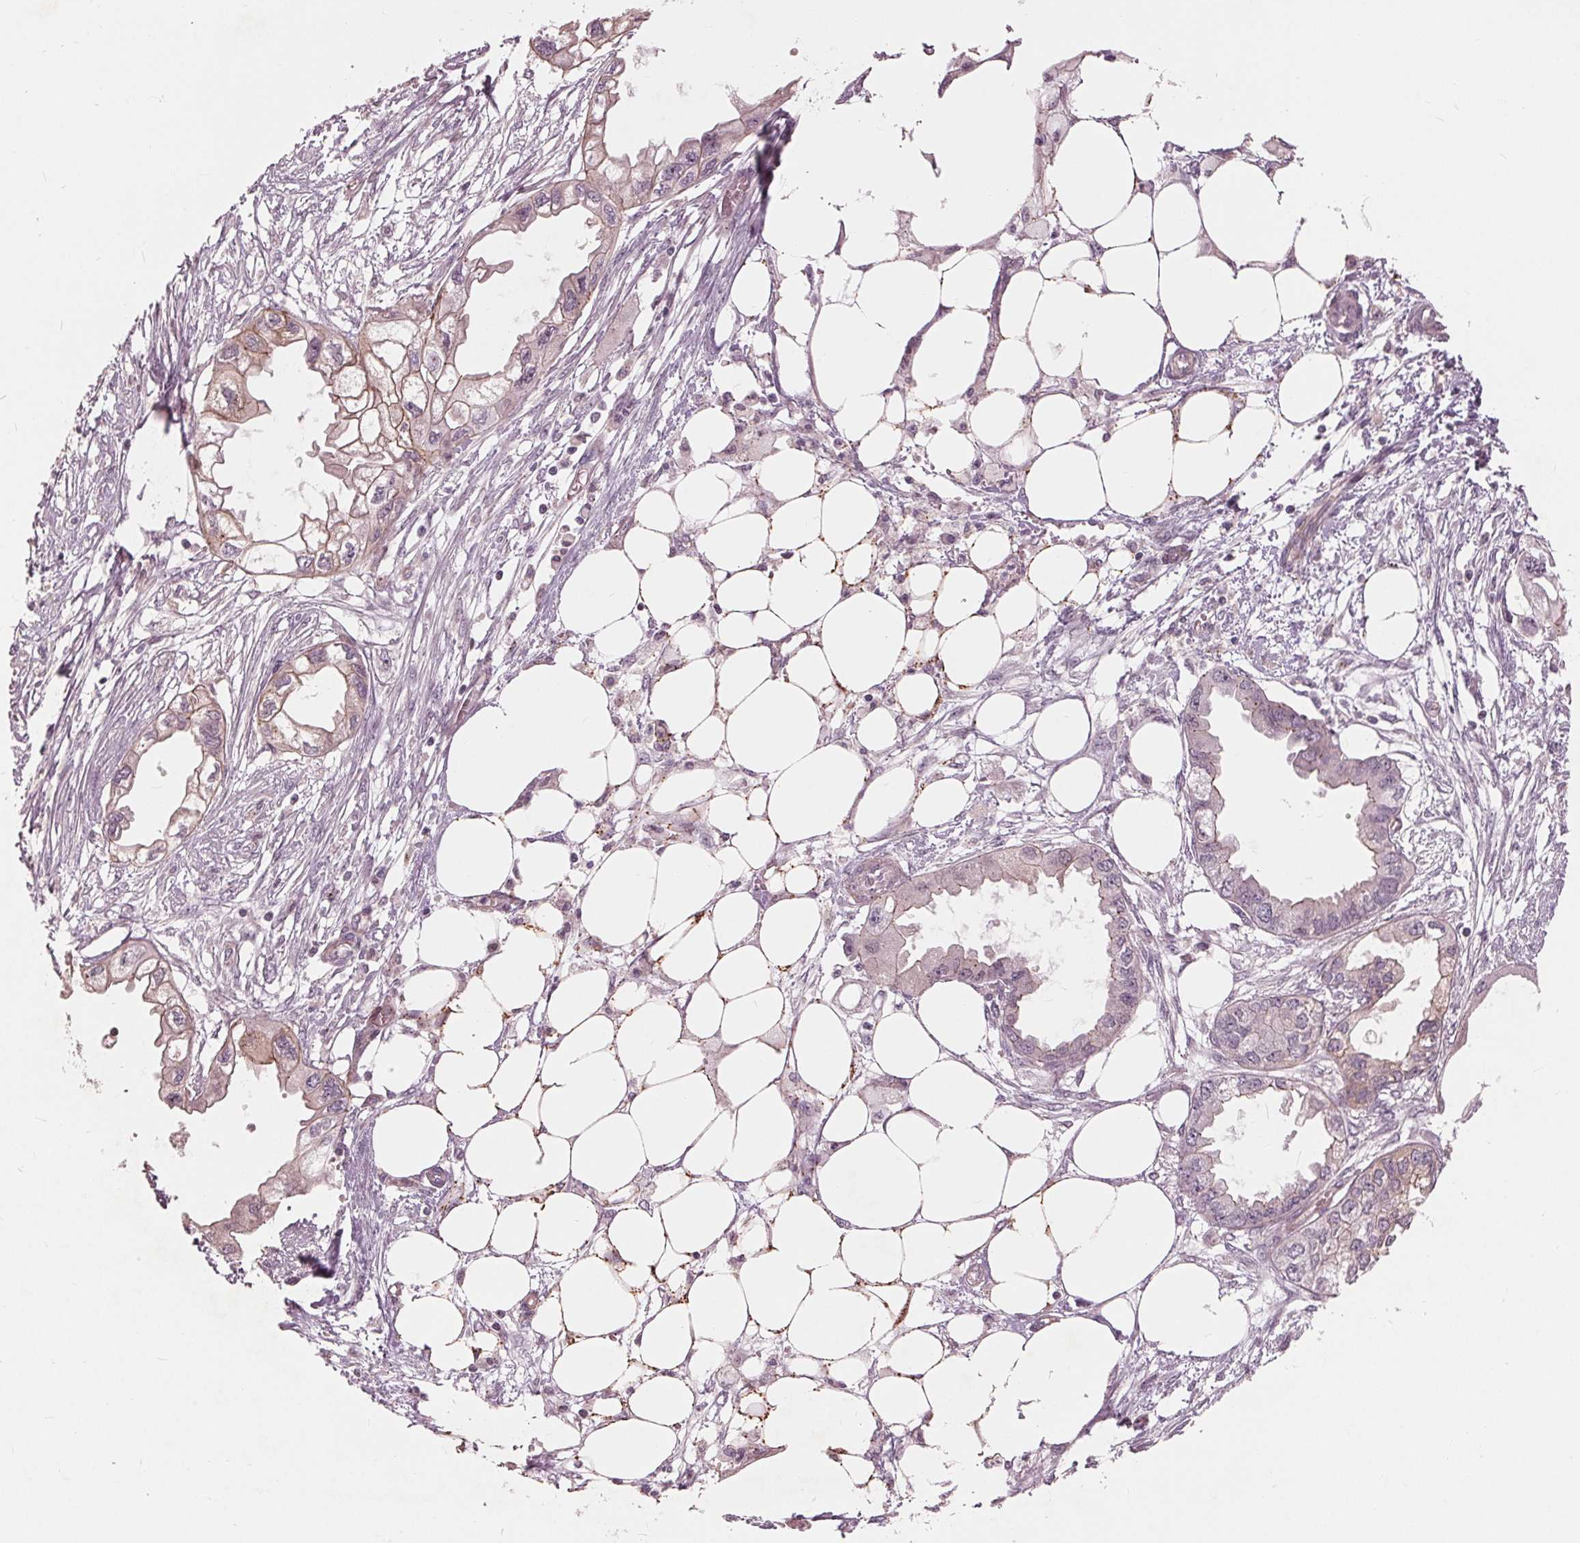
{"staining": {"intensity": "moderate", "quantity": "25%-75%", "location": "cytoplasmic/membranous"}, "tissue": "endometrial cancer", "cell_type": "Tumor cells", "image_type": "cancer", "snomed": [{"axis": "morphology", "description": "Adenocarcinoma, NOS"}, {"axis": "morphology", "description": "Adenocarcinoma, metastatic, NOS"}, {"axis": "topography", "description": "Adipose tissue"}, {"axis": "topography", "description": "Endometrium"}], "caption": "DAB immunohistochemical staining of endometrial cancer (adenocarcinoma) demonstrates moderate cytoplasmic/membranous protein expression in approximately 25%-75% of tumor cells.", "gene": "TXNIP", "patient": {"sex": "female", "age": 67}}